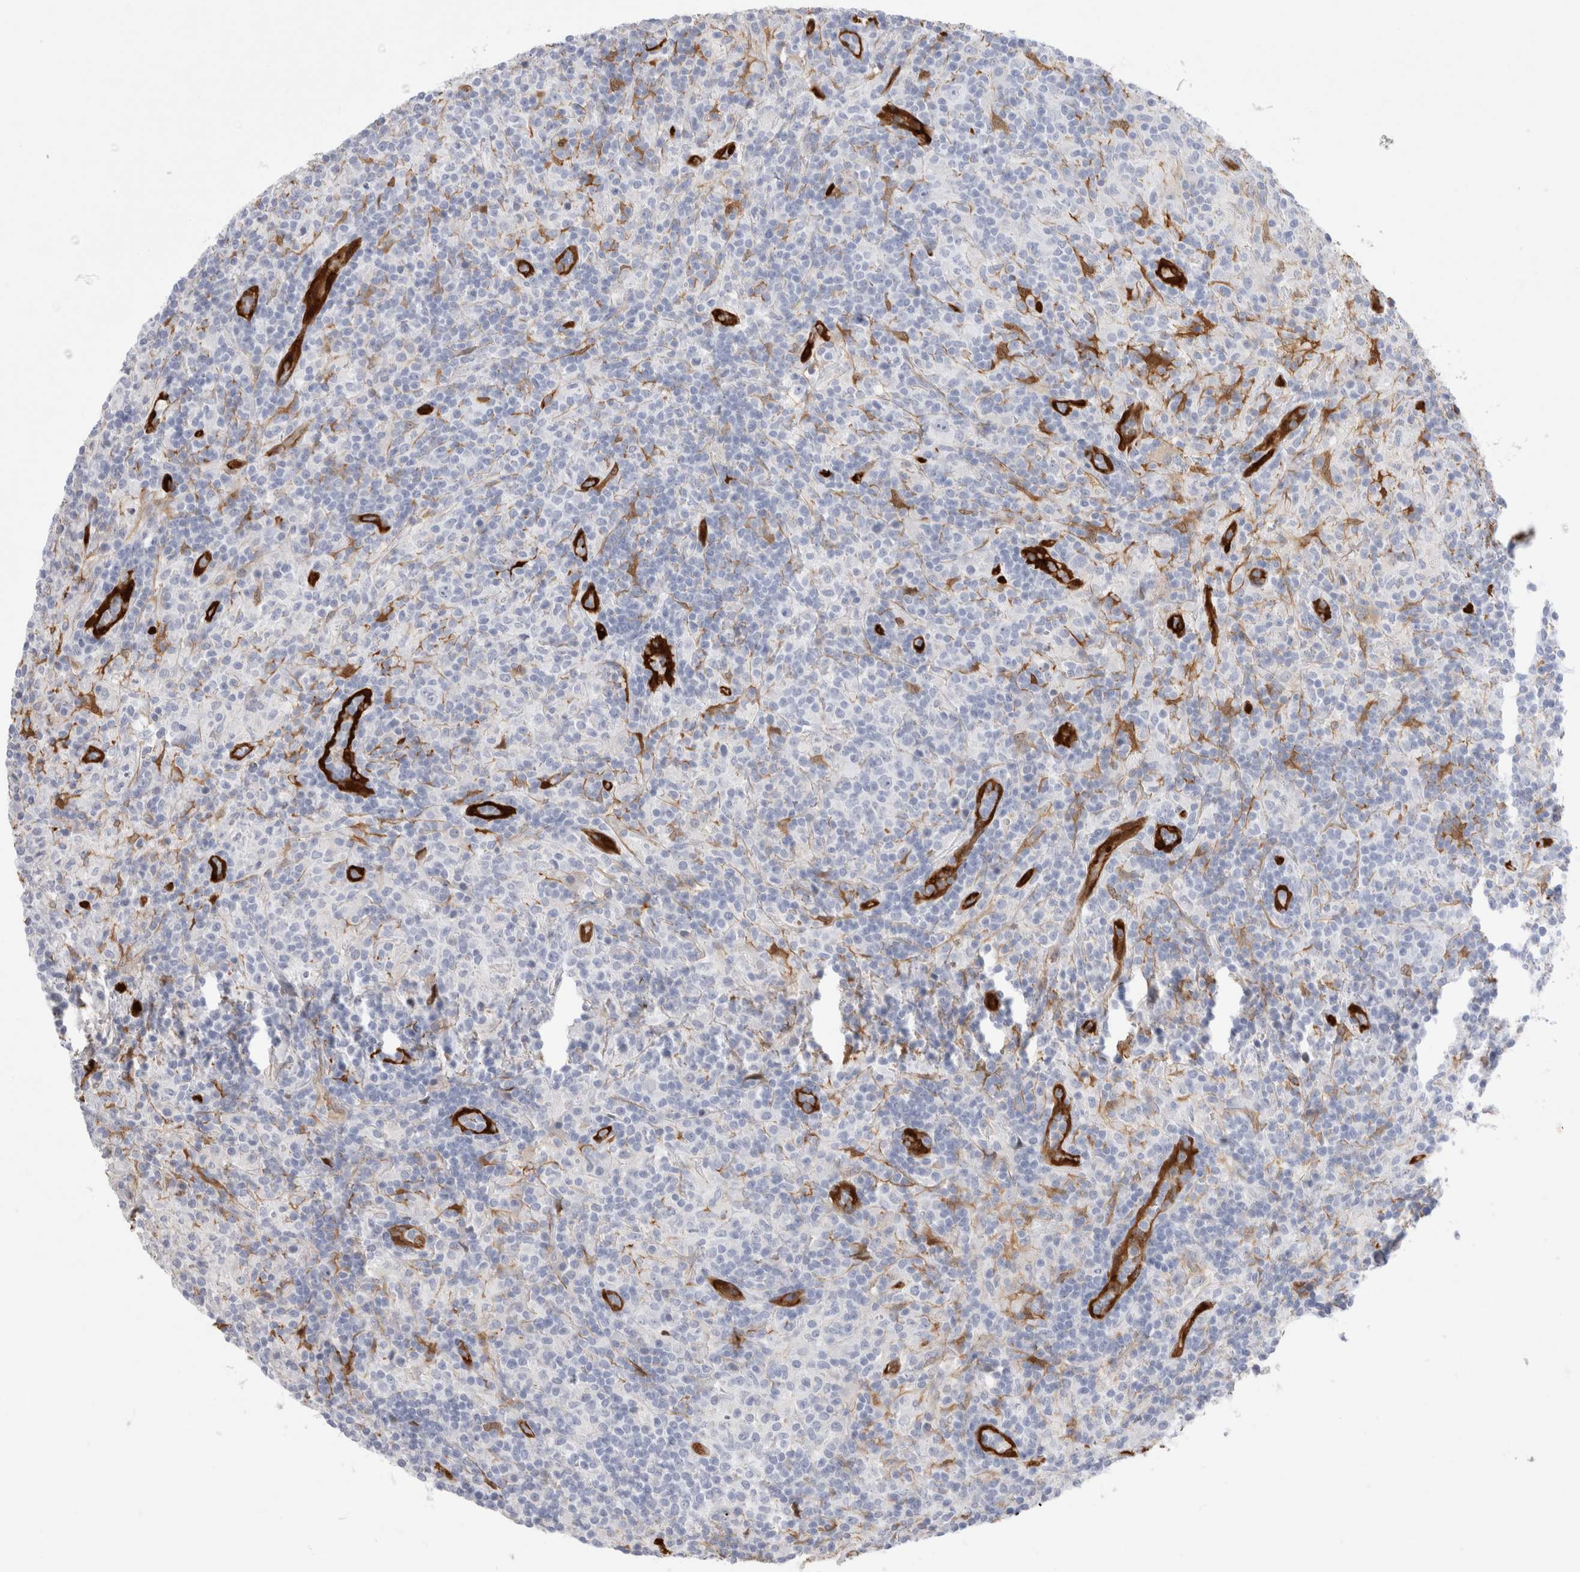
{"staining": {"intensity": "negative", "quantity": "none", "location": "none"}, "tissue": "lymphoma", "cell_type": "Tumor cells", "image_type": "cancer", "snomed": [{"axis": "morphology", "description": "Hodgkin's disease, NOS"}, {"axis": "topography", "description": "Lymph node"}], "caption": "DAB immunohistochemical staining of Hodgkin's disease reveals no significant positivity in tumor cells.", "gene": "NAPEPLD", "patient": {"sex": "male", "age": 70}}